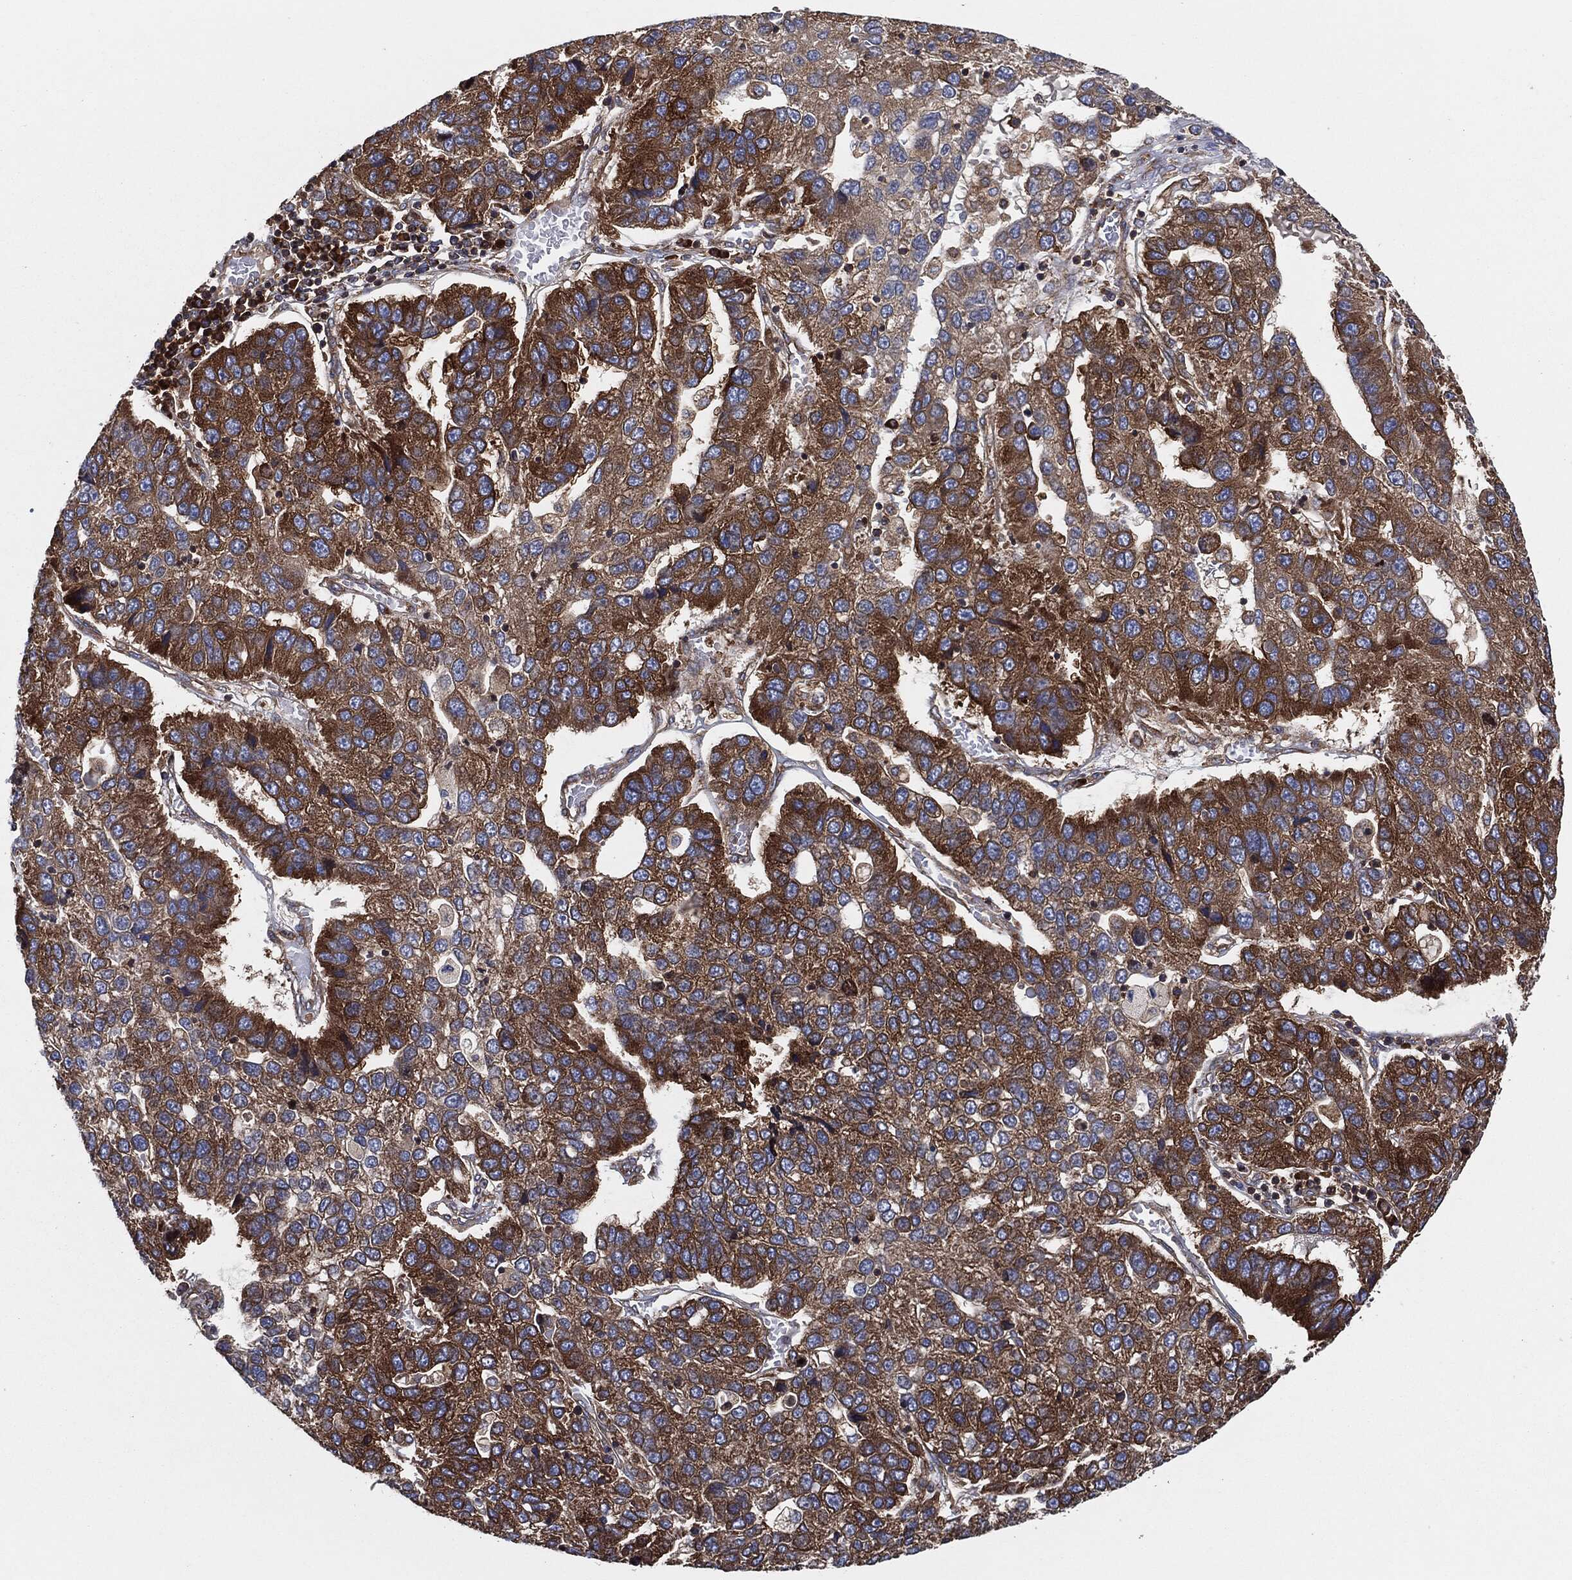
{"staining": {"intensity": "strong", "quantity": ">75%", "location": "cytoplasmic/membranous"}, "tissue": "pancreatic cancer", "cell_type": "Tumor cells", "image_type": "cancer", "snomed": [{"axis": "morphology", "description": "Adenocarcinoma, NOS"}, {"axis": "topography", "description": "Pancreas"}], "caption": "Pancreatic cancer (adenocarcinoma) was stained to show a protein in brown. There is high levels of strong cytoplasmic/membranous expression in approximately >75% of tumor cells. (Brightfield microscopy of DAB IHC at high magnification).", "gene": "EIF2S2", "patient": {"sex": "female", "age": 61}}